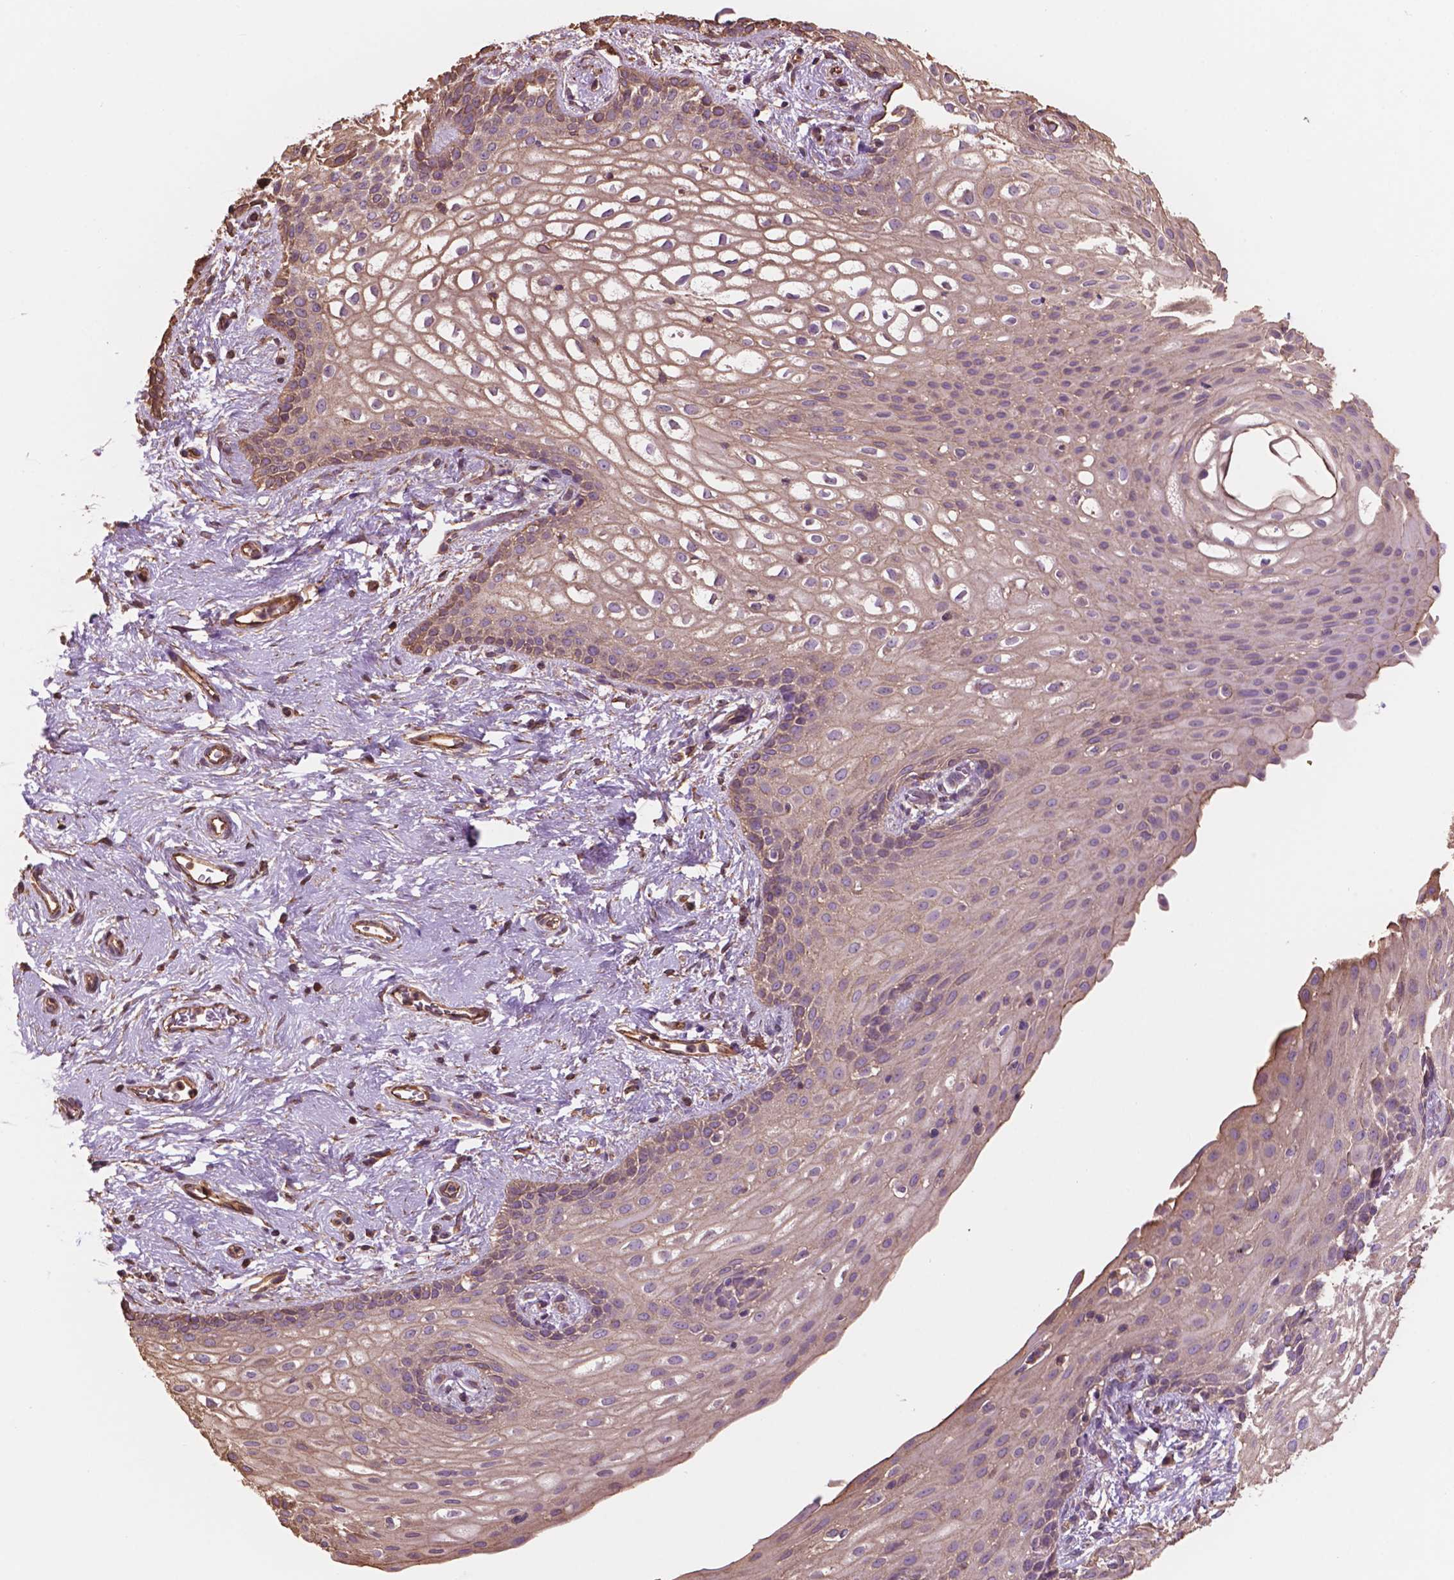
{"staining": {"intensity": "weak", "quantity": ">75%", "location": "cytoplasmic/membranous"}, "tissue": "skin", "cell_type": "Epidermal cells", "image_type": "normal", "snomed": [{"axis": "morphology", "description": "Normal tissue, NOS"}, {"axis": "topography", "description": "Anal"}], "caption": "An immunohistochemistry (IHC) image of unremarkable tissue is shown. Protein staining in brown shows weak cytoplasmic/membranous positivity in skin within epidermal cells.", "gene": "NIPA2", "patient": {"sex": "female", "age": 46}}